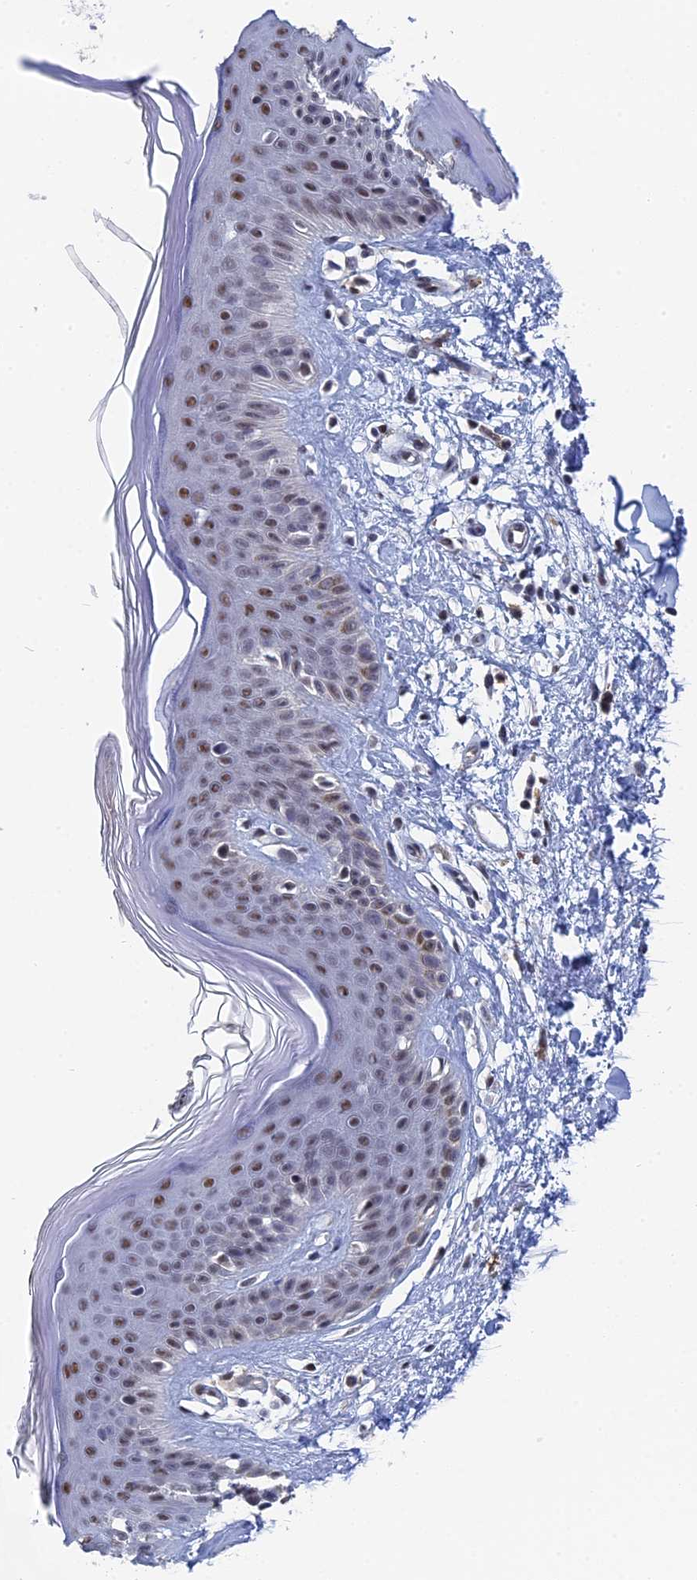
{"staining": {"intensity": "moderate", "quantity": "25%-75%", "location": "nuclear"}, "tissue": "skin", "cell_type": "Fibroblasts", "image_type": "normal", "snomed": [{"axis": "morphology", "description": "Normal tissue, NOS"}, {"axis": "topography", "description": "Skin"}], "caption": "This image shows immunohistochemistry (IHC) staining of benign skin, with medium moderate nuclear positivity in approximately 25%-75% of fibroblasts.", "gene": "TSSC4", "patient": {"sex": "female", "age": 64}}